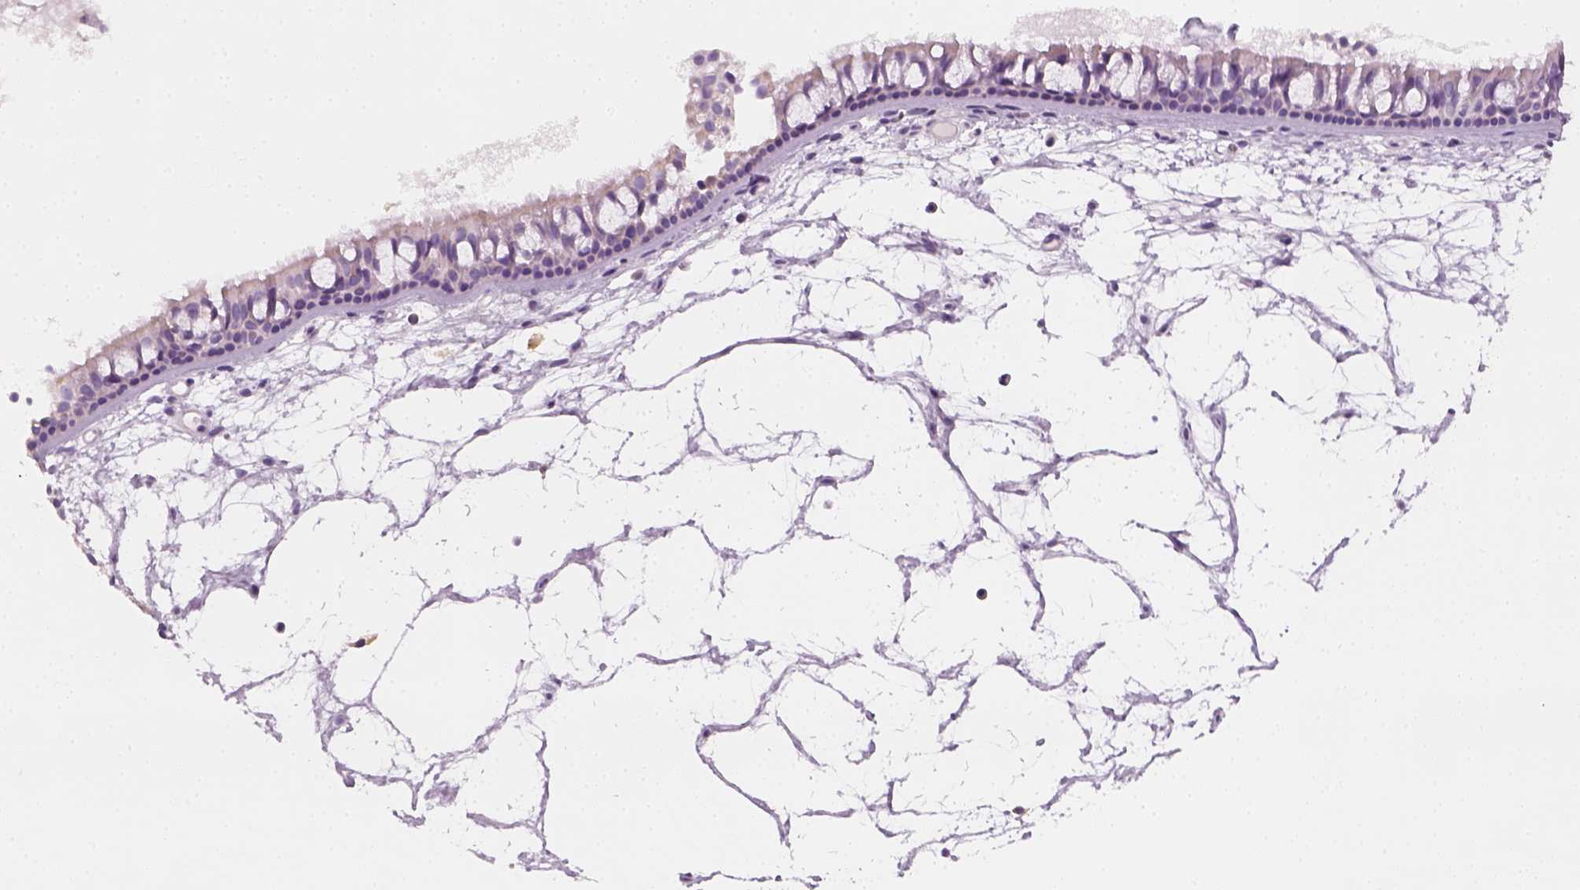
{"staining": {"intensity": "negative", "quantity": "none", "location": "none"}, "tissue": "nasopharynx", "cell_type": "Respiratory epithelial cells", "image_type": "normal", "snomed": [{"axis": "morphology", "description": "Normal tissue, NOS"}, {"axis": "topography", "description": "Nasopharynx"}], "caption": "DAB (3,3'-diaminobenzidine) immunohistochemical staining of benign human nasopharynx displays no significant expression in respiratory epithelial cells. (Stains: DAB immunohistochemistry with hematoxylin counter stain, Microscopy: brightfield microscopy at high magnification).", "gene": "AWAT2", "patient": {"sex": "female", "age": 68}}